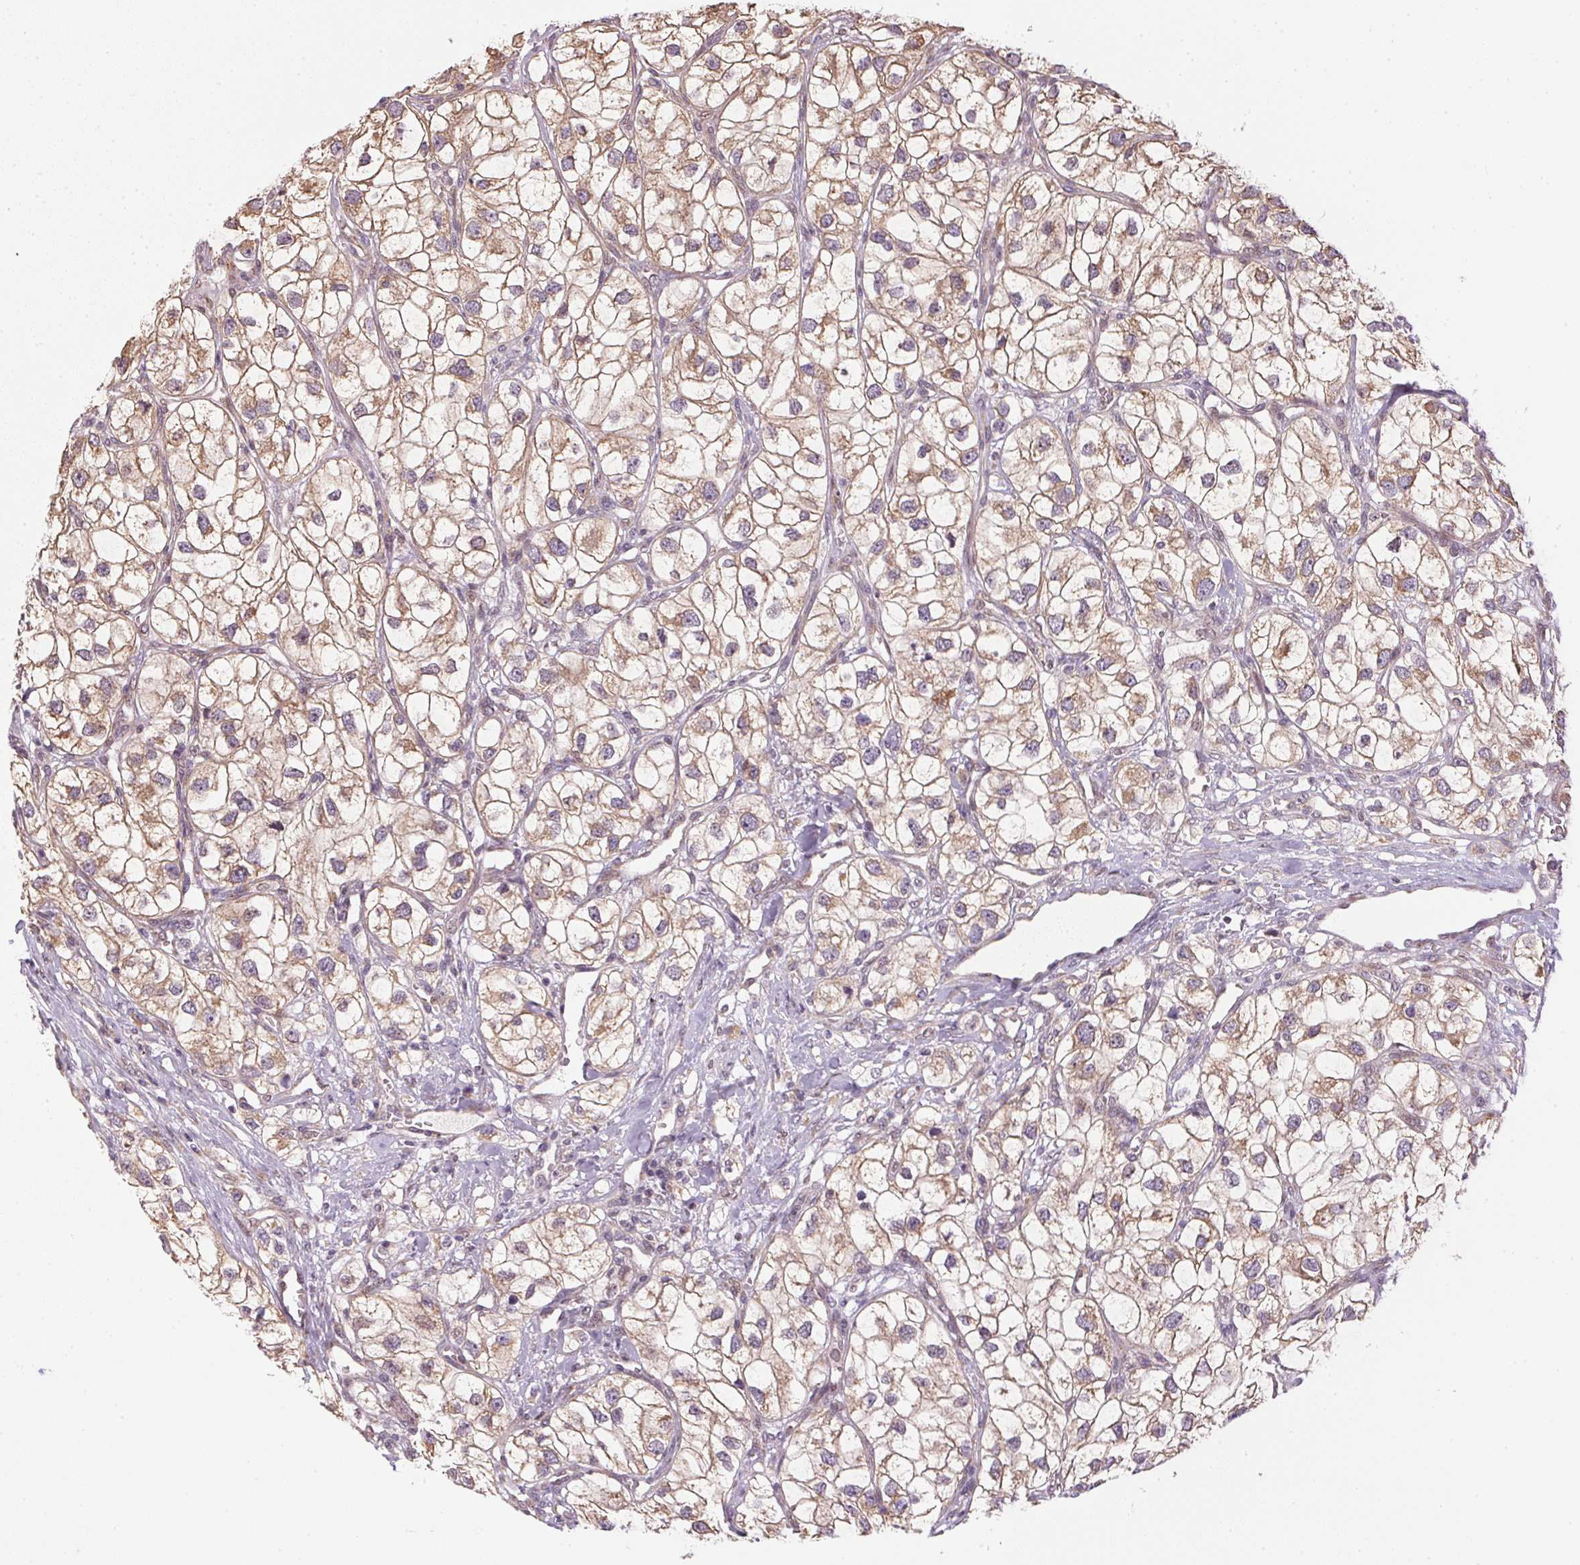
{"staining": {"intensity": "weak", "quantity": "25%-75%", "location": "cytoplasmic/membranous"}, "tissue": "renal cancer", "cell_type": "Tumor cells", "image_type": "cancer", "snomed": [{"axis": "morphology", "description": "Adenocarcinoma, NOS"}, {"axis": "topography", "description": "Kidney"}], "caption": "A brown stain highlights weak cytoplasmic/membranous positivity of a protein in human renal cancer (adenocarcinoma) tumor cells. (DAB (3,3'-diaminobenzidine) IHC, brown staining for protein, blue staining for nuclei).", "gene": "SC5D", "patient": {"sex": "male", "age": 59}}